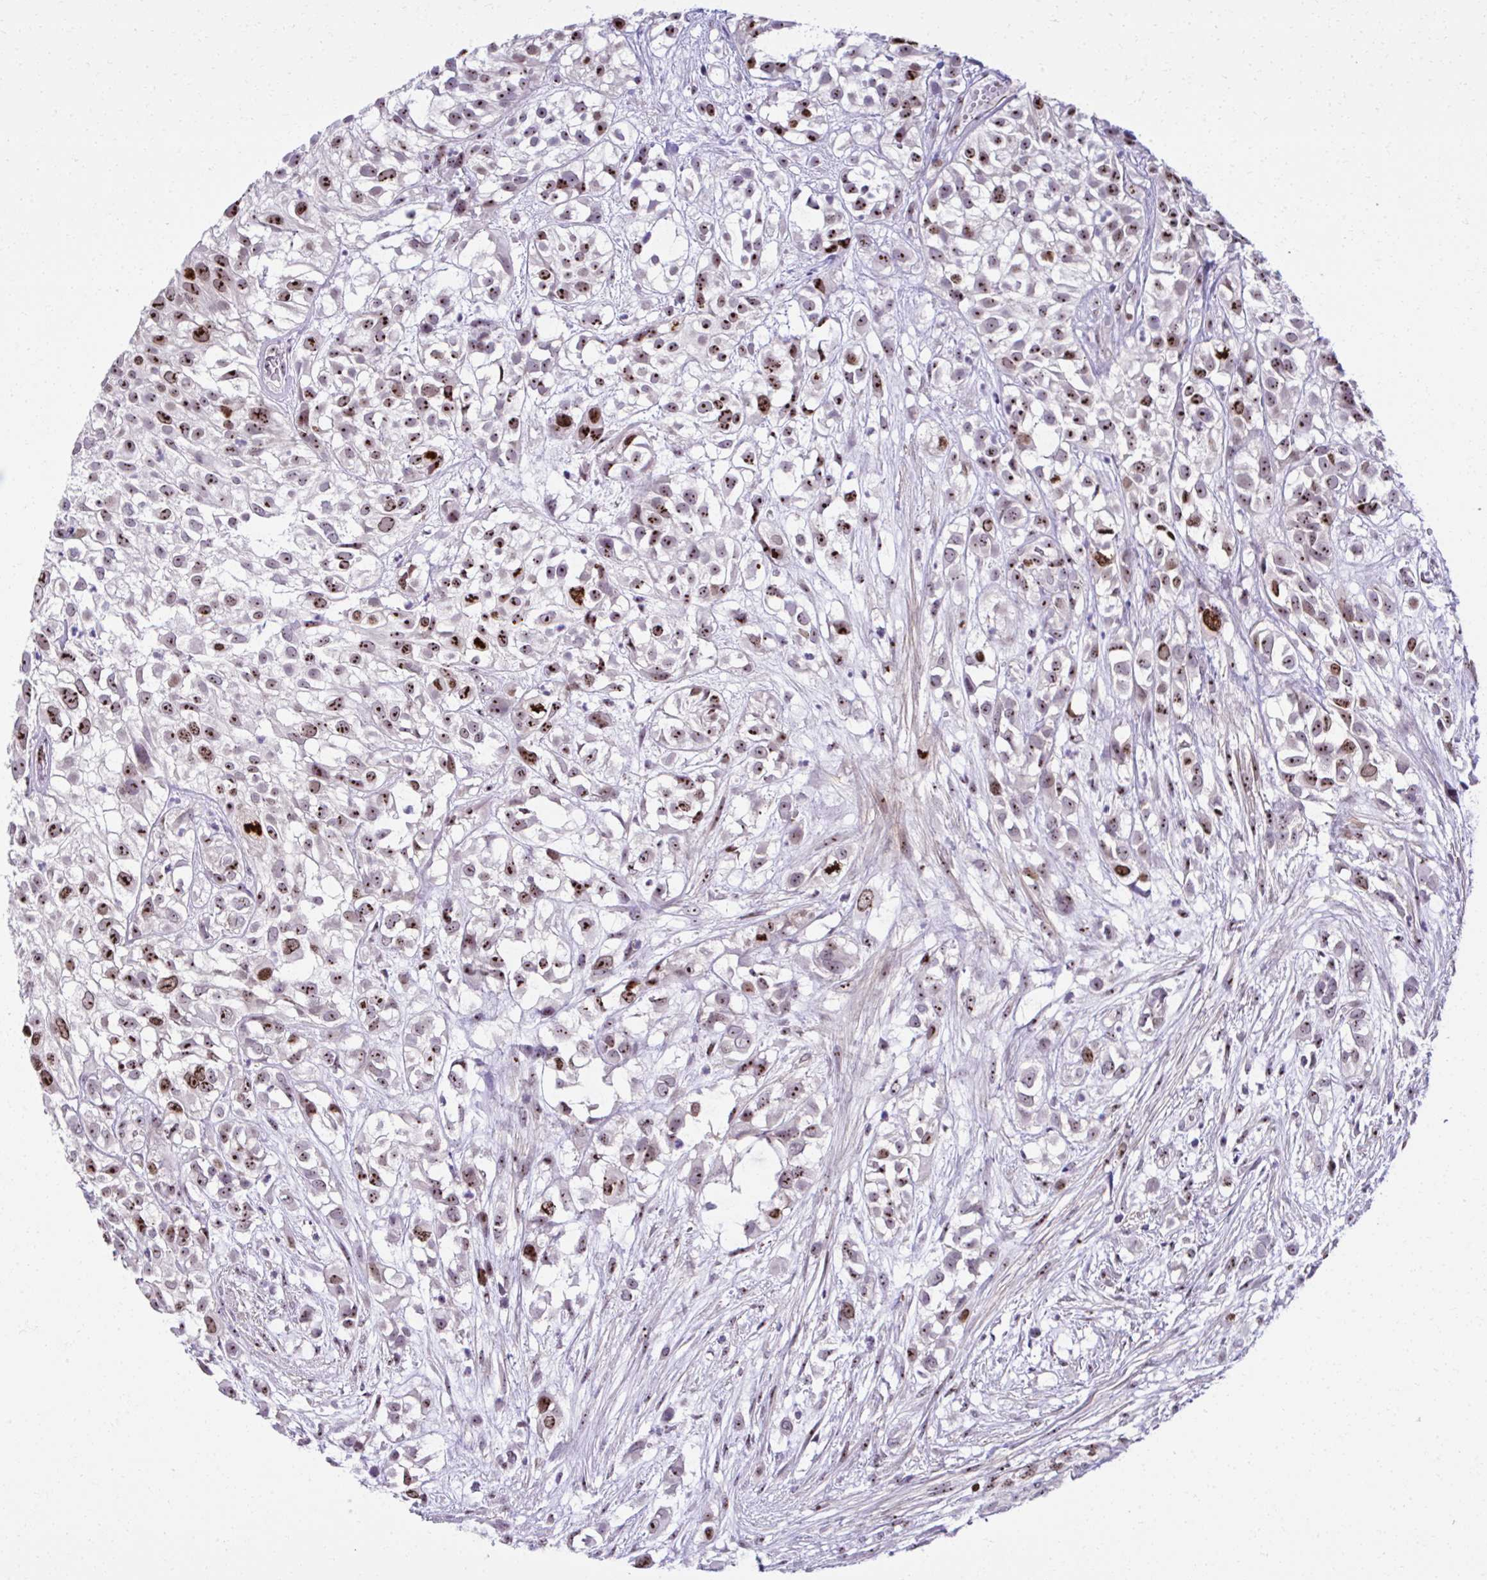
{"staining": {"intensity": "strong", "quantity": "25%-75%", "location": "nuclear"}, "tissue": "urothelial cancer", "cell_type": "Tumor cells", "image_type": "cancer", "snomed": [{"axis": "morphology", "description": "Urothelial carcinoma, High grade"}, {"axis": "topography", "description": "Urinary bladder"}], "caption": "This photomicrograph exhibits urothelial cancer stained with immunohistochemistry to label a protein in brown. The nuclear of tumor cells show strong positivity for the protein. Nuclei are counter-stained blue.", "gene": "CEP72", "patient": {"sex": "male", "age": 56}}